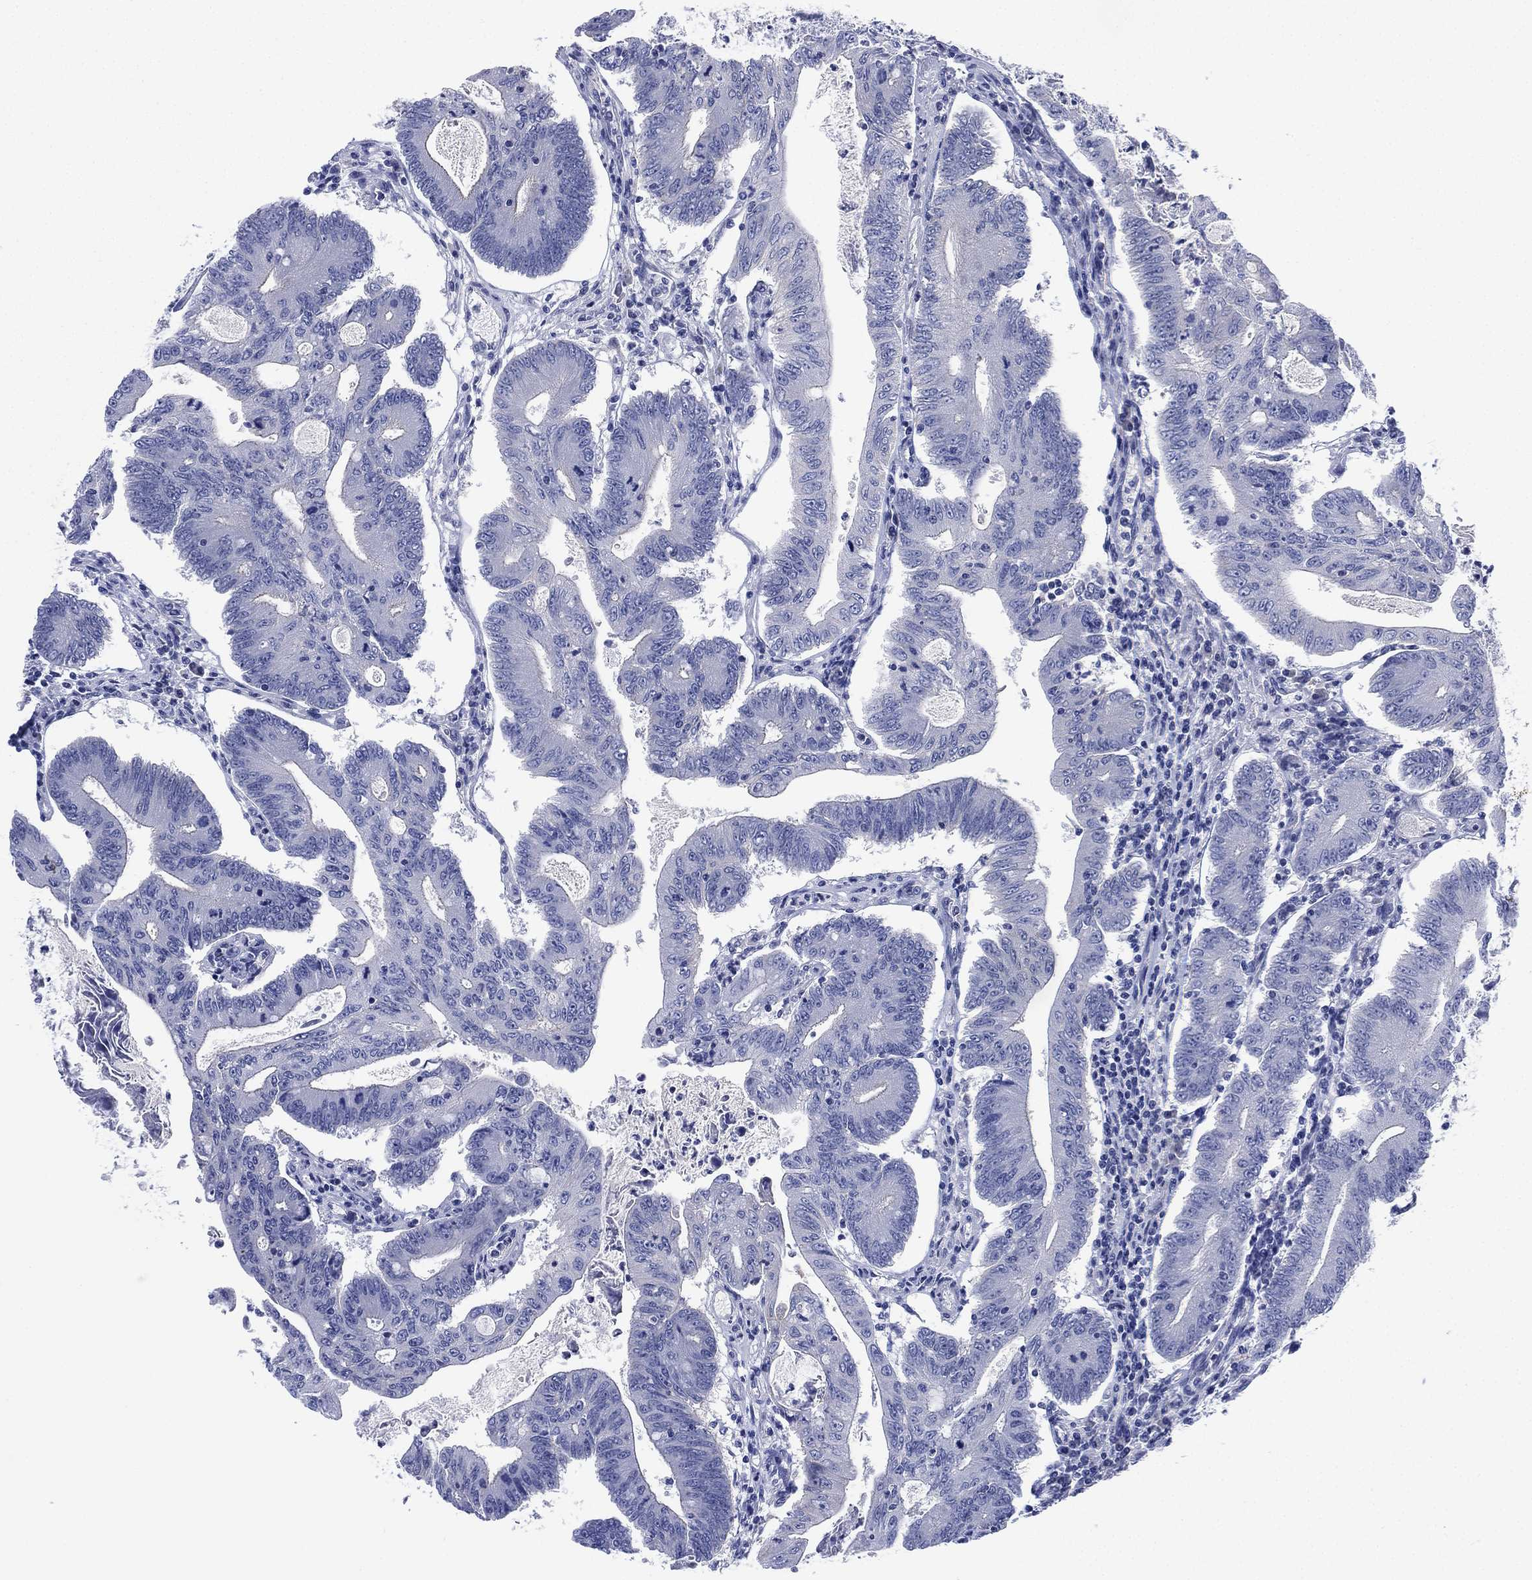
{"staining": {"intensity": "negative", "quantity": "none", "location": "none"}, "tissue": "colorectal cancer", "cell_type": "Tumor cells", "image_type": "cancer", "snomed": [{"axis": "morphology", "description": "Adenocarcinoma, NOS"}, {"axis": "topography", "description": "Colon"}], "caption": "An image of colorectal cancer stained for a protein demonstrates no brown staining in tumor cells. (DAB (3,3'-diaminobenzidine) IHC, high magnification).", "gene": "CHRNA3", "patient": {"sex": "female", "age": 70}}